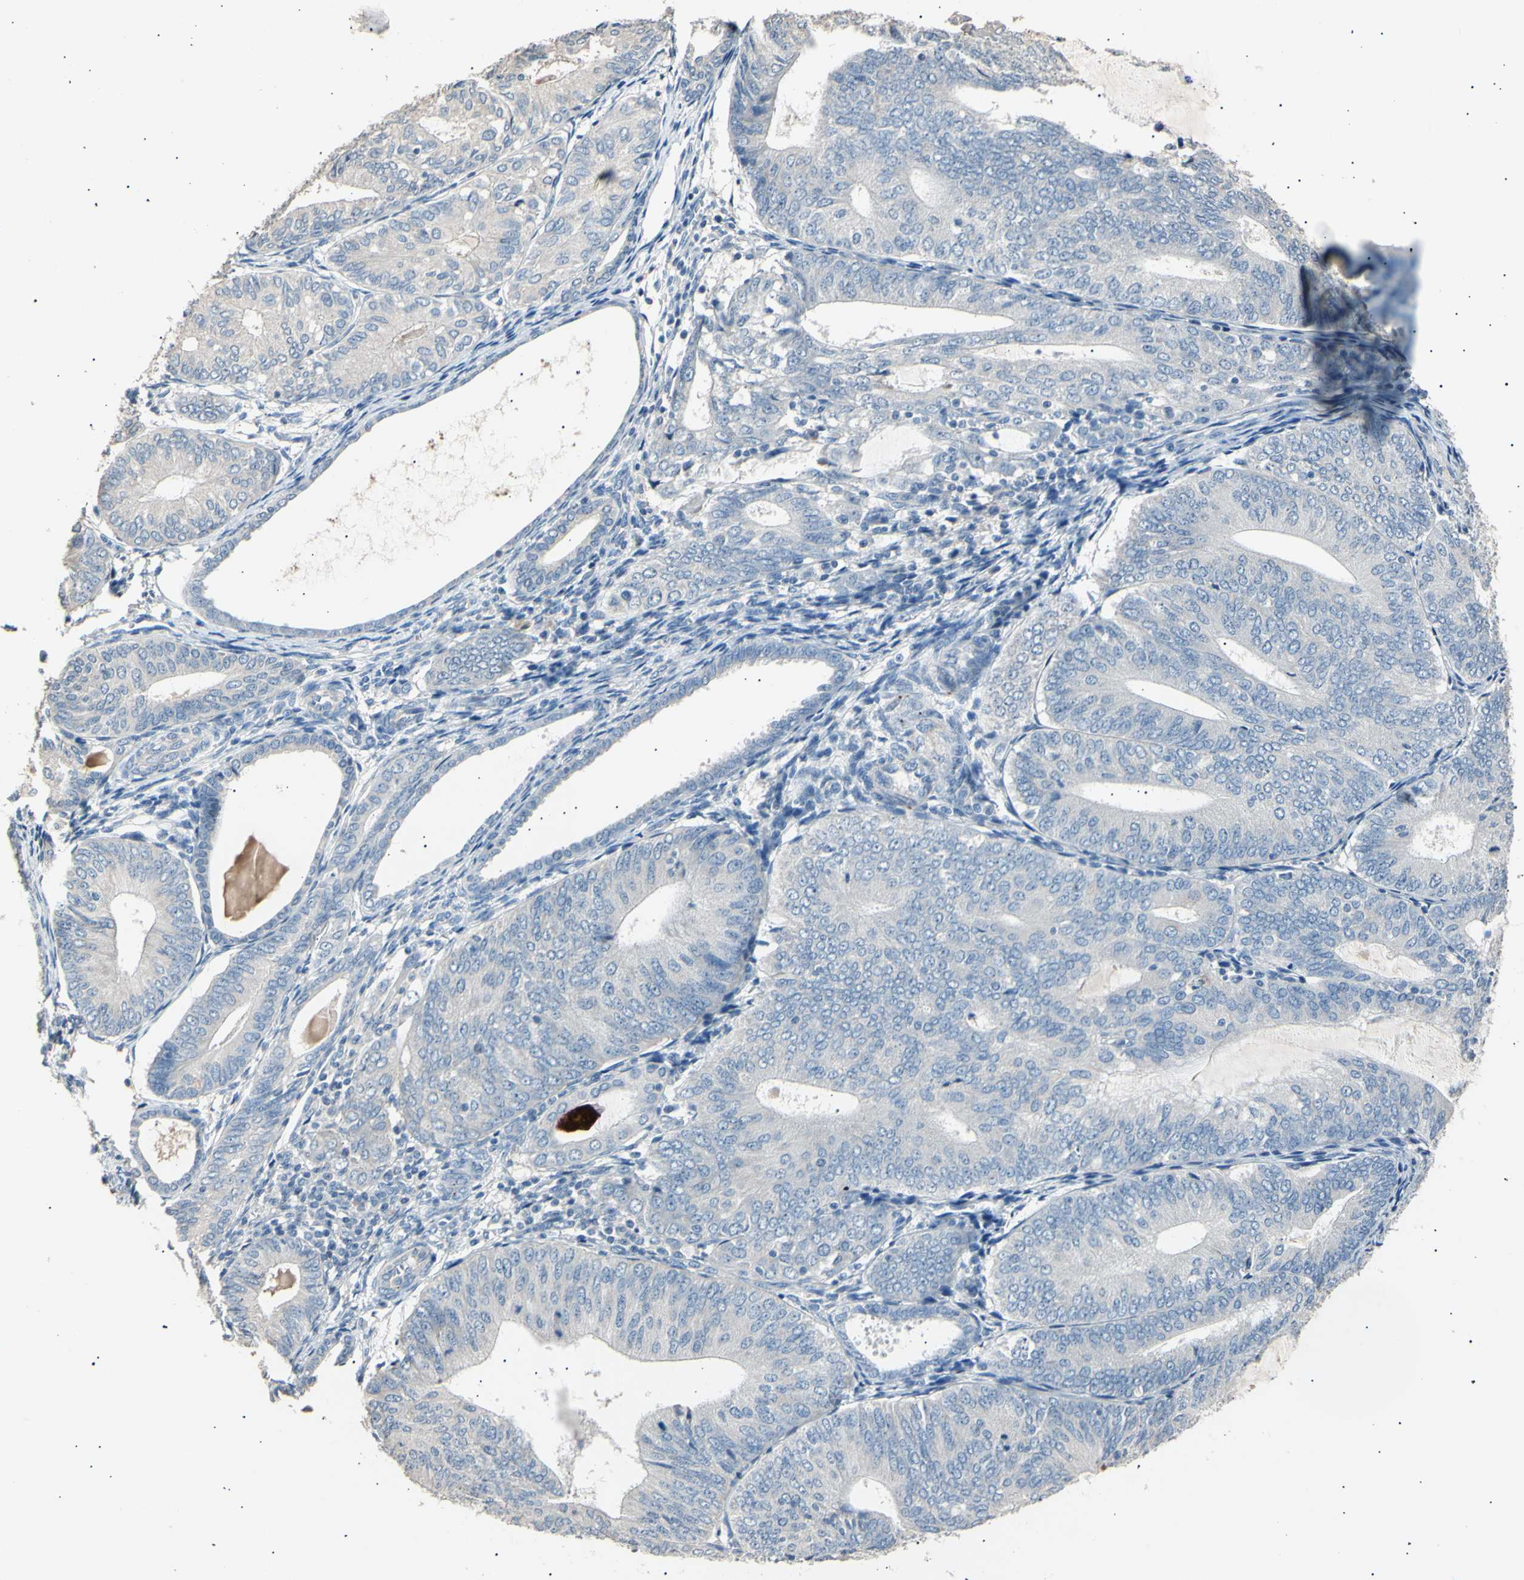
{"staining": {"intensity": "negative", "quantity": "none", "location": "none"}, "tissue": "endometrial cancer", "cell_type": "Tumor cells", "image_type": "cancer", "snomed": [{"axis": "morphology", "description": "Adenocarcinoma, NOS"}, {"axis": "topography", "description": "Endometrium"}], "caption": "High magnification brightfield microscopy of endometrial cancer (adenocarcinoma) stained with DAB (3,3'-diaminobenzidine) (brown) and counterstained with hematoxylin (blue): tumor cells show no significant expression.", "gene": "LDLR", "patient": {"sex": "female", "age": 81}}